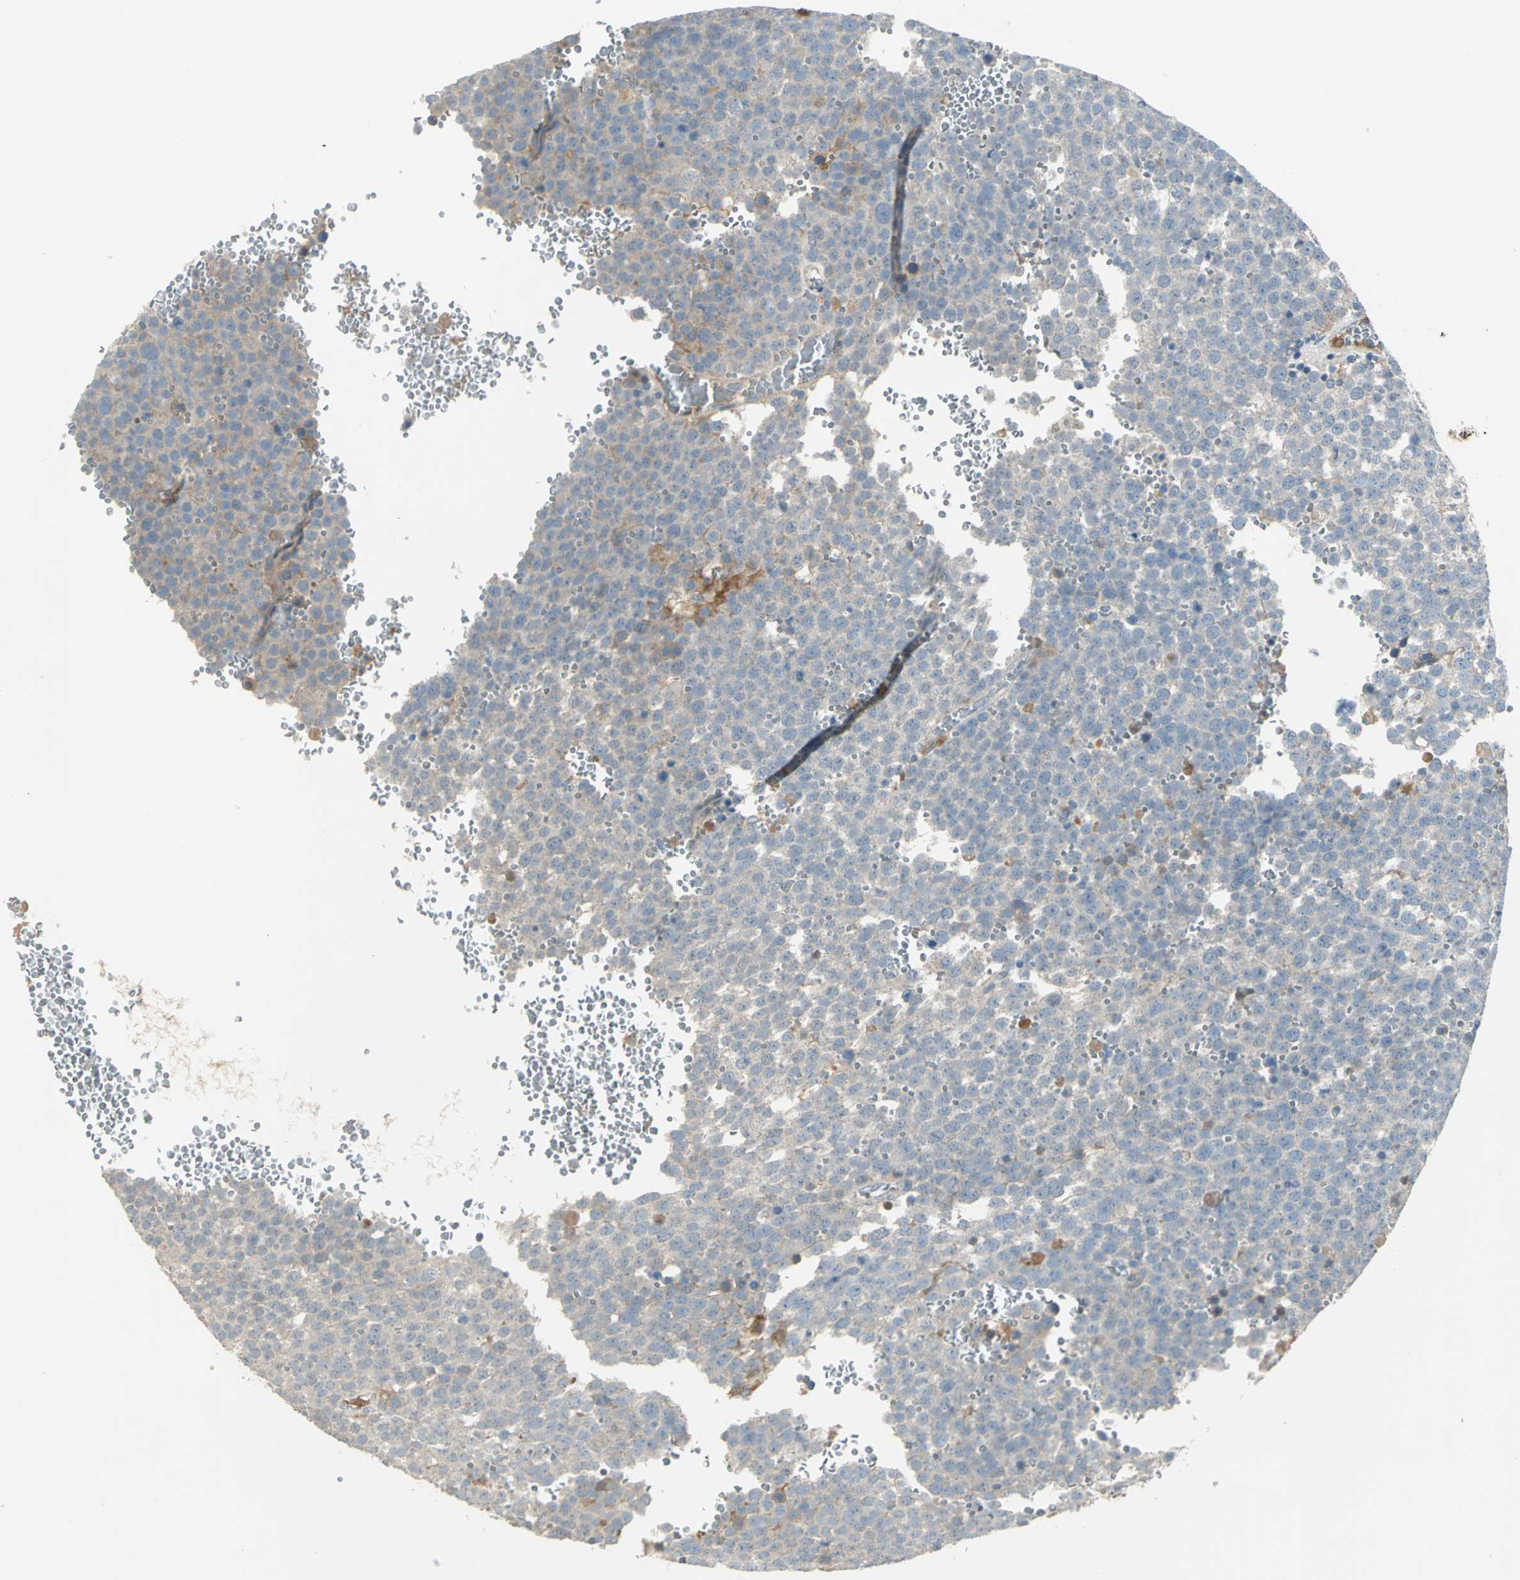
{"staining": {"intensity": "negative", "quantity": "none", "location": "none"}, "tissue": "testis cancer", "cell_type": "Tumor cells", "image_type": "cancer", "snomed": [{"axis": "morphology", "description": "Seminoma, NOS"}, {"axis": "topography", "description": "Testis"}], "caption": "Immunohistochemical staining of human testis cancer (seminoma) demonstrates no significant expression in tumor cells.", "gene": "PROC", "patient": {"sex": "male", "age": 71}}